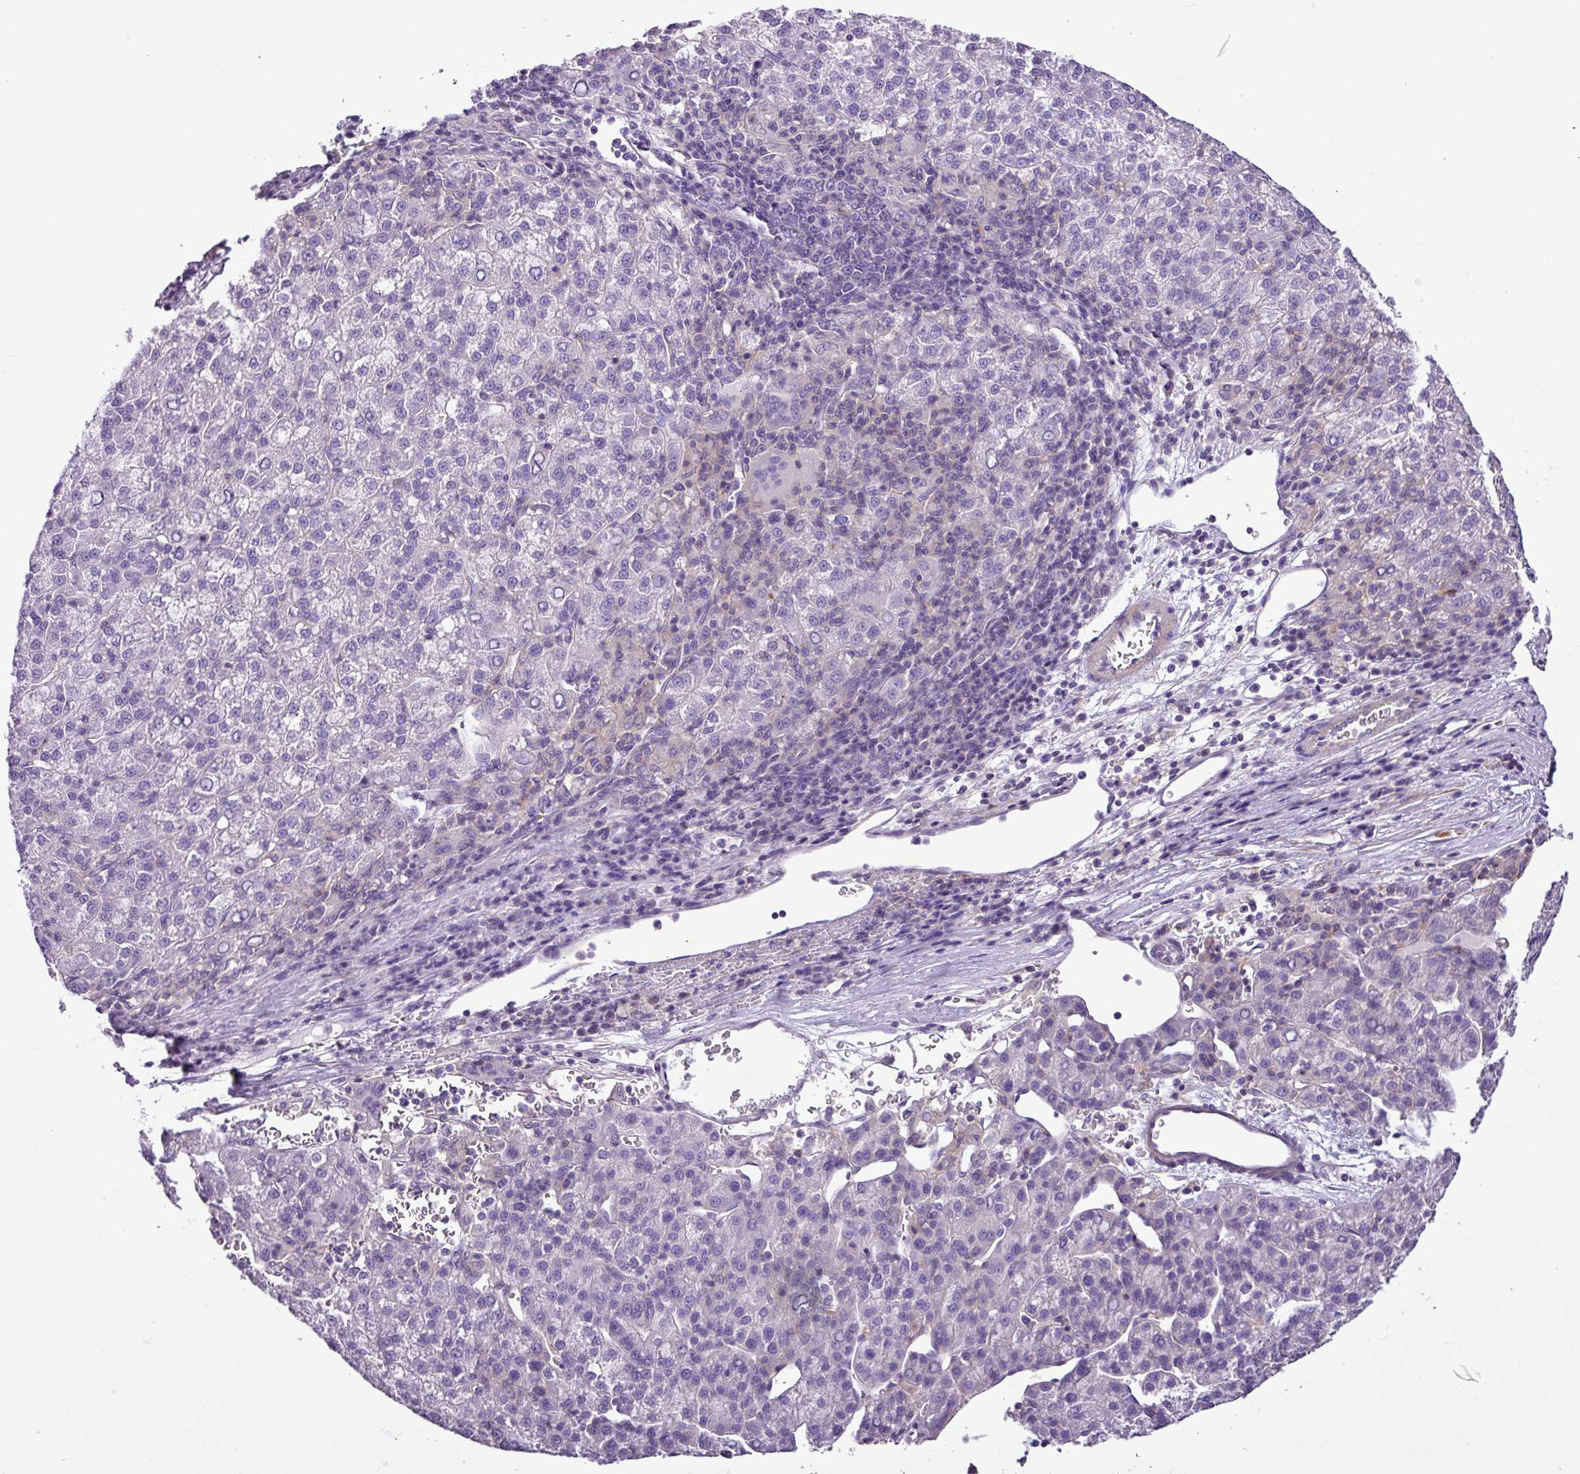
{"staining": {"intensity": "negative", "quantity": "none", "location": "none"}, "tissue": "liver cancer", "cell_type": "Tumor cells", "image_type": "cancer", "snomed": [{"axis": "morphology", "description": "Carcinoma, Hepatocellular, NOS"}, {"axis": "topography", "description": "Liver"}], "caption": "DAB immunohistochemical staining of human liver hepatocellular carcinoma shows no significant positivity in tumor cells.", "gene": "ZNF334", "patient": {"sex": "female", "age": 58}}